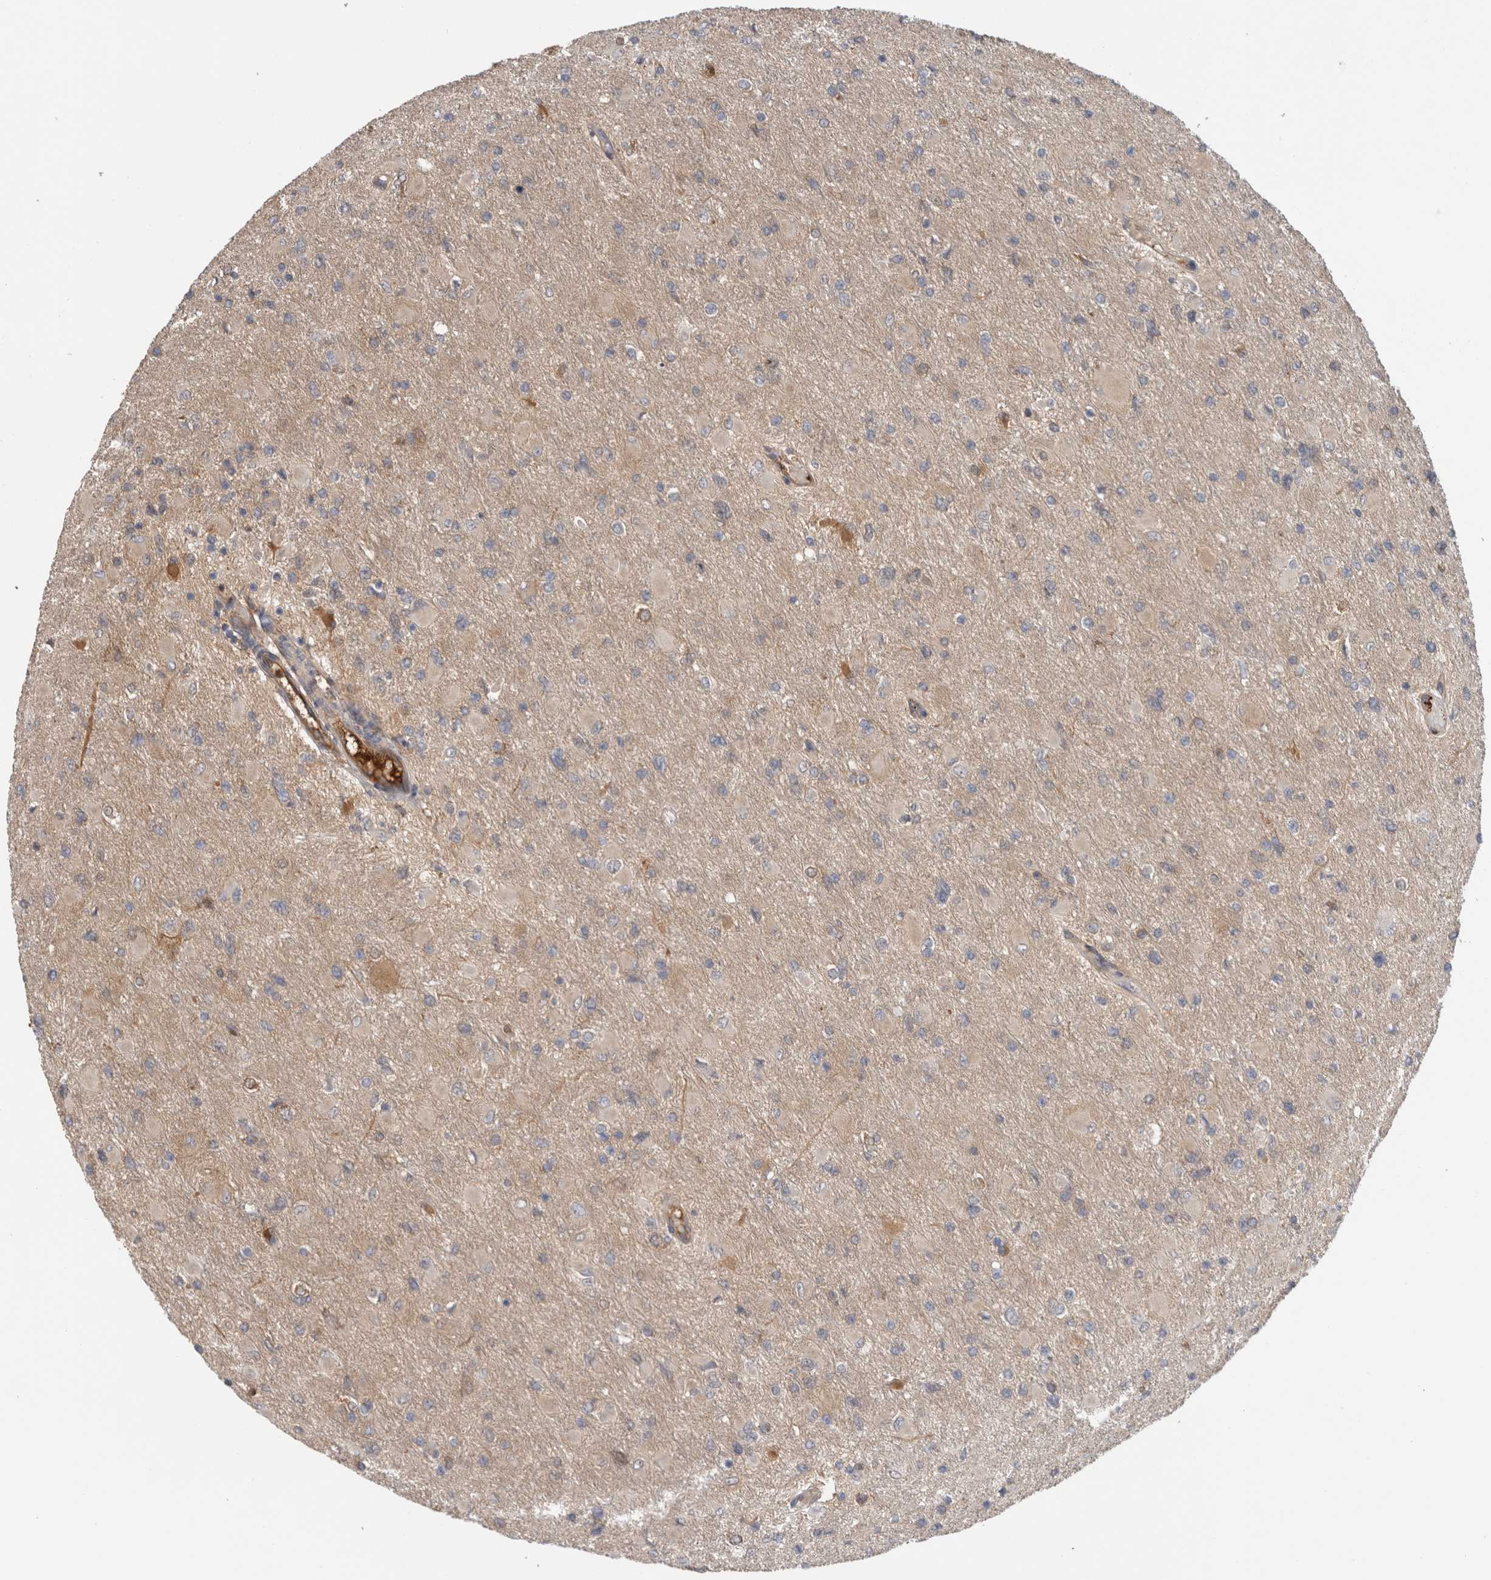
{"staining": {"intensity": "negative", "quantity": "none", "location": "none"}, "tissue": "glioma", "cell_type": "Tumor cells", "image_type": "cancer", "snomed": [{"axis": "morphology", "description": "Glioma, malignant, High grade"}, {"axis": "topography", "description": "Cerebral cortex"}], "caption": "This image is of glioma stained with immunohistochemistry to label a protein in brown with the nuclei are counter-stained blue. There is no expression in tumor cells.", "gene": "TBCE", "patient": {"sex": "female", "age": 36}}